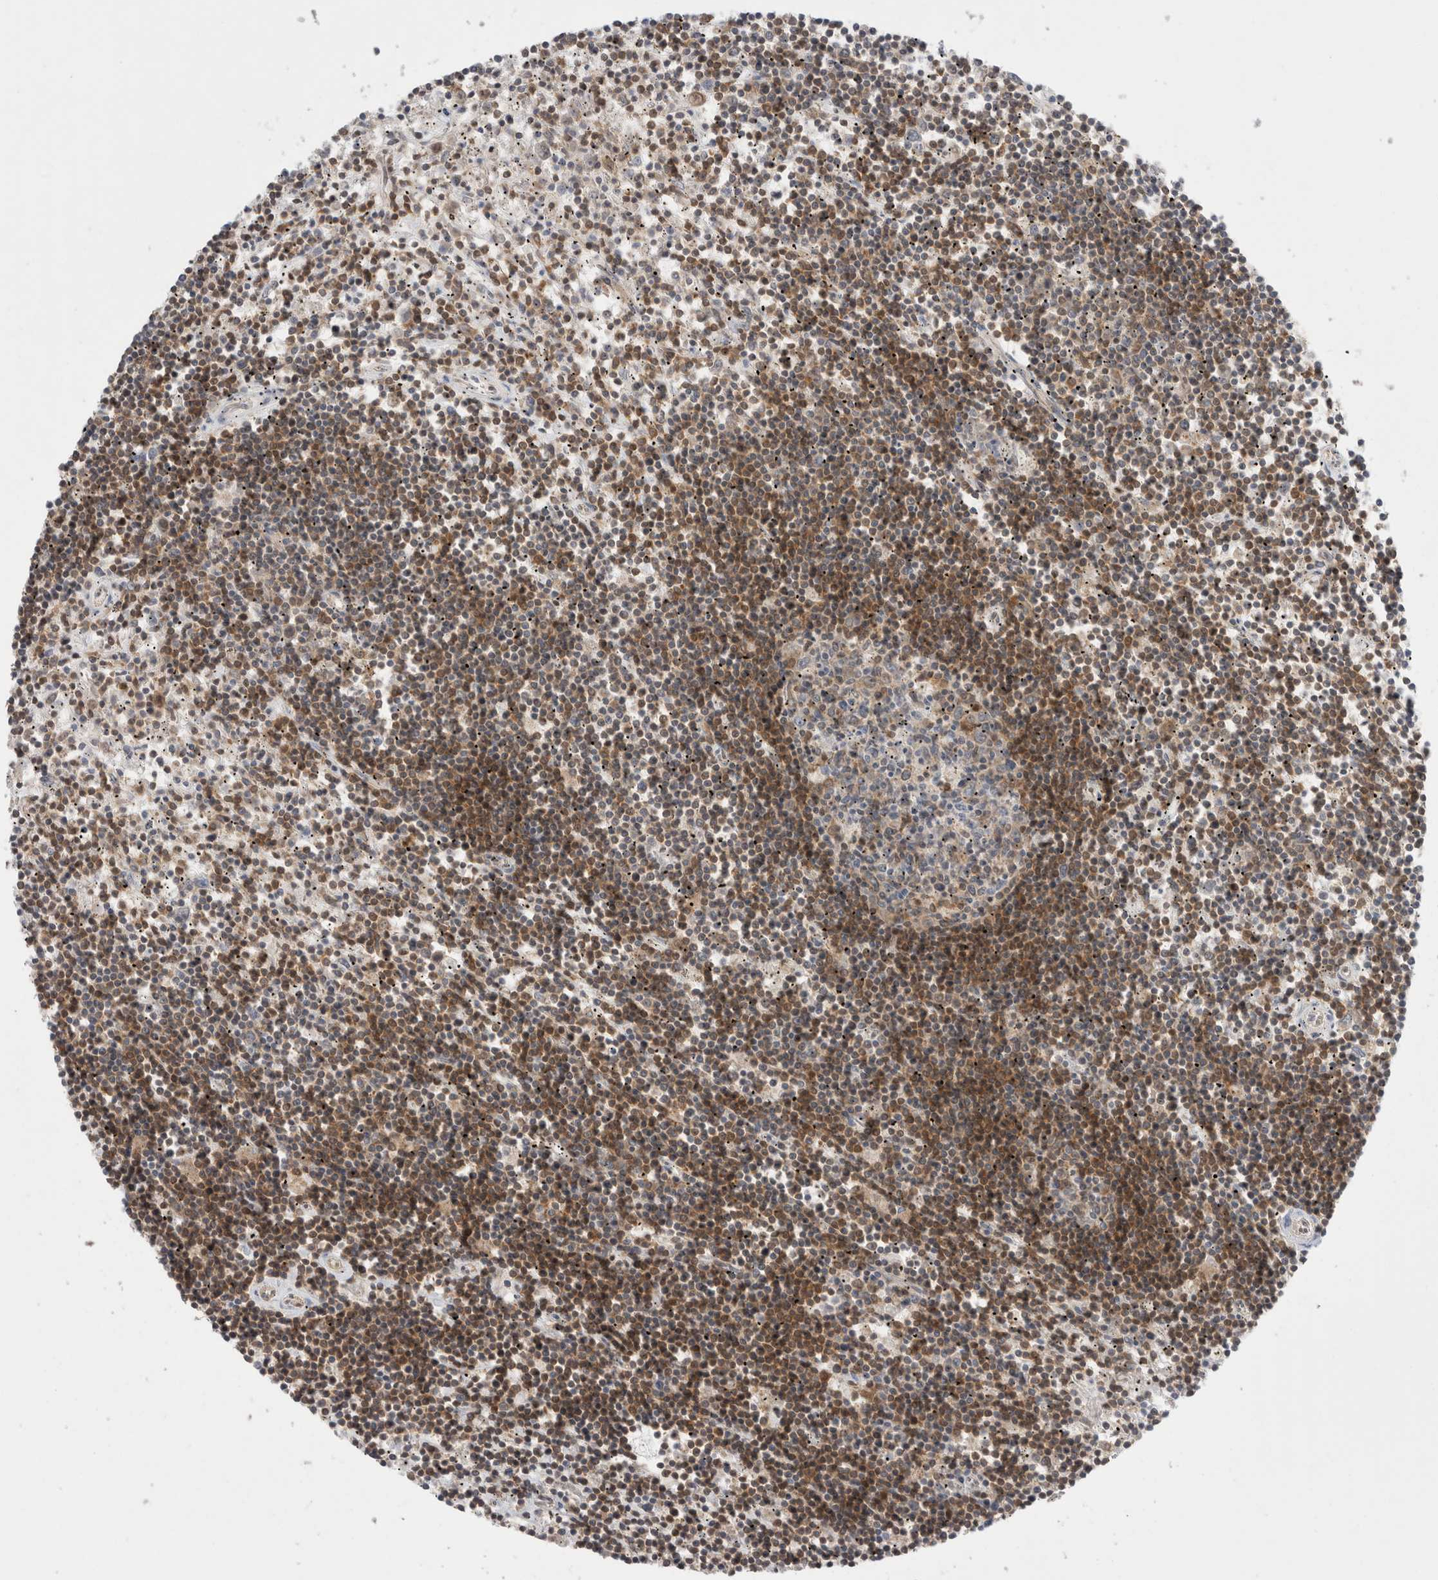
{"staining": {"intensity": "moderate", "quantity": "25%-75%", "location": "cytoplasmic/membranous"}, "tissue": "lymphoma", "cell_type": "Tumor cells", "image_type": "cancer", "snomed": [{"axis": "morphology", "description": "Malignant lymphoma, non-Hodgkin's type, Low grade"}, {"axis": "topography", "description": "Spleen"}], "caption": "Moderate cytoplasmic/membranous expression is identified in about 25%-75% of tumor cells in lymphoma.", "gene": "NFKB1", "patient": {"sex": "male", "age": 76}}